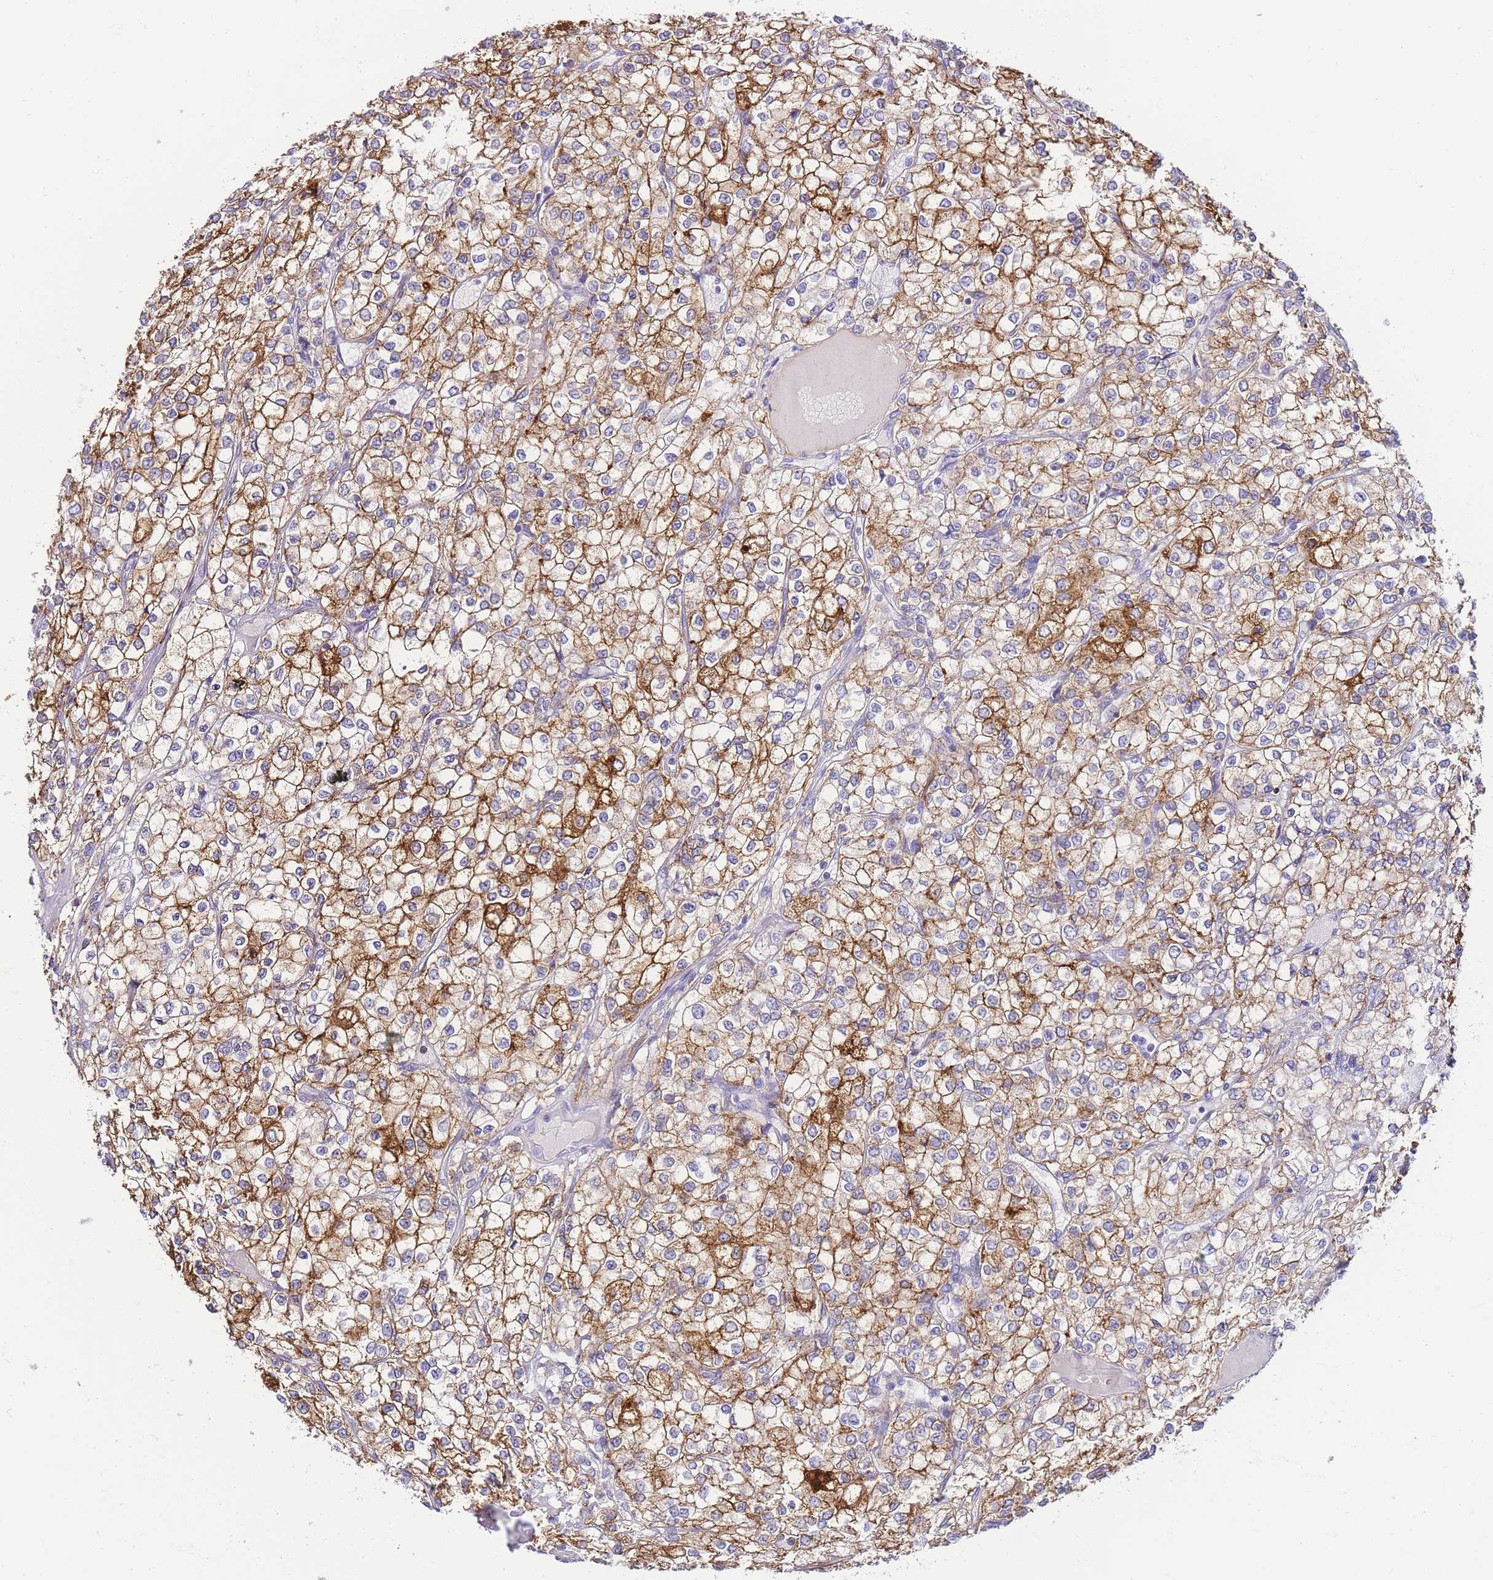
{"staining": {"intensity": "moderate", "quantity": ">75%", "location": "cytoplasmic/membranous"}, "tissue": "renal cancer", "cell_type": "Tumor cells", "image_type": "cancer", "snomed": [{"axis": "morphology", "description": "Adenocarcinoma, NOS"}, {"axis": "topography", "description": "Kidney"}], "caption": "This histopathology image displays IHC staining of human renal cancer (adenocarcinoma), with medium moderate cytoplasmic/membranous staining in about >75% of tumor cells.", "gene": "DPP4", "patient": {"sex": "male", "age": 80}}